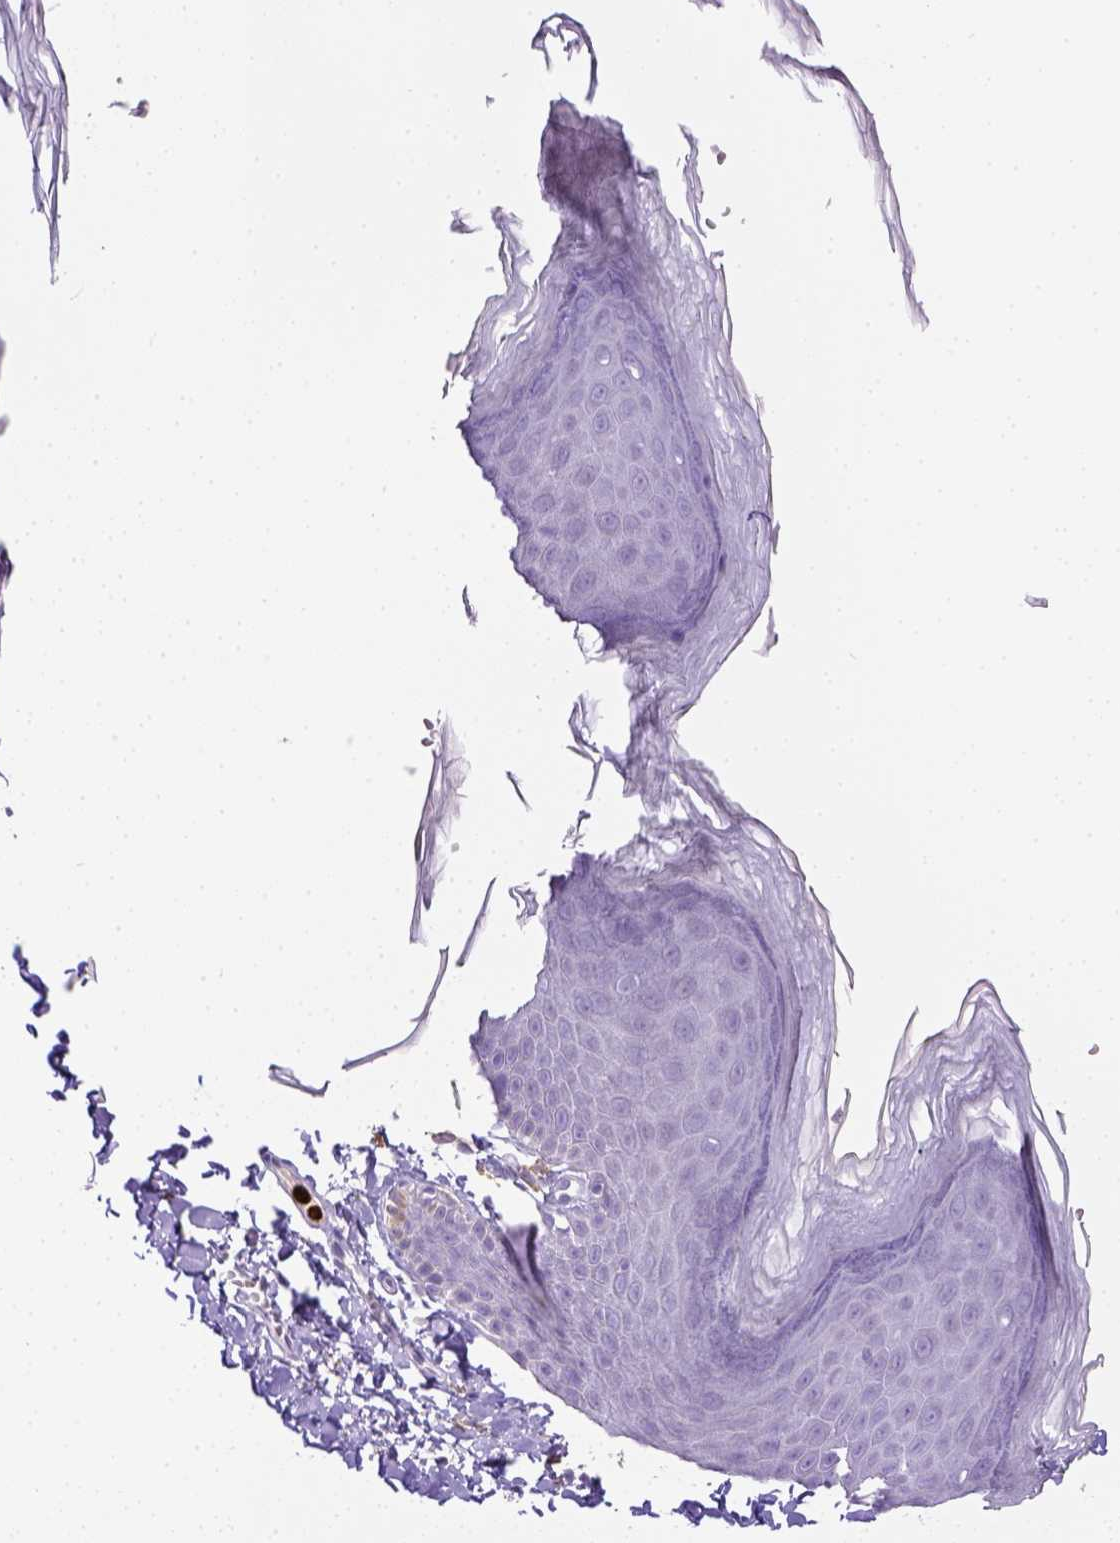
{"staining": {"intensity": "negative", "quantity": "none", "location": "none"}, "tissue": "skin", "cell_type": "Epidermal cells", "image_type": "normal", "snomed": [{"axis": "morphology", "description": "Normal tissue, NOS"}, {"axis": "topography", "description": "Anal"}], "caption": "Immunohistochemical staining of normal human skin reveals no significant staining in epidermal cells. (DAB (3,3'-diaminobenzidine) immunohistochemistry (IHC) with hematoxylin counter stain).", "gene": "ITGAM", "patient": {"sex": "male", "age": 53}}